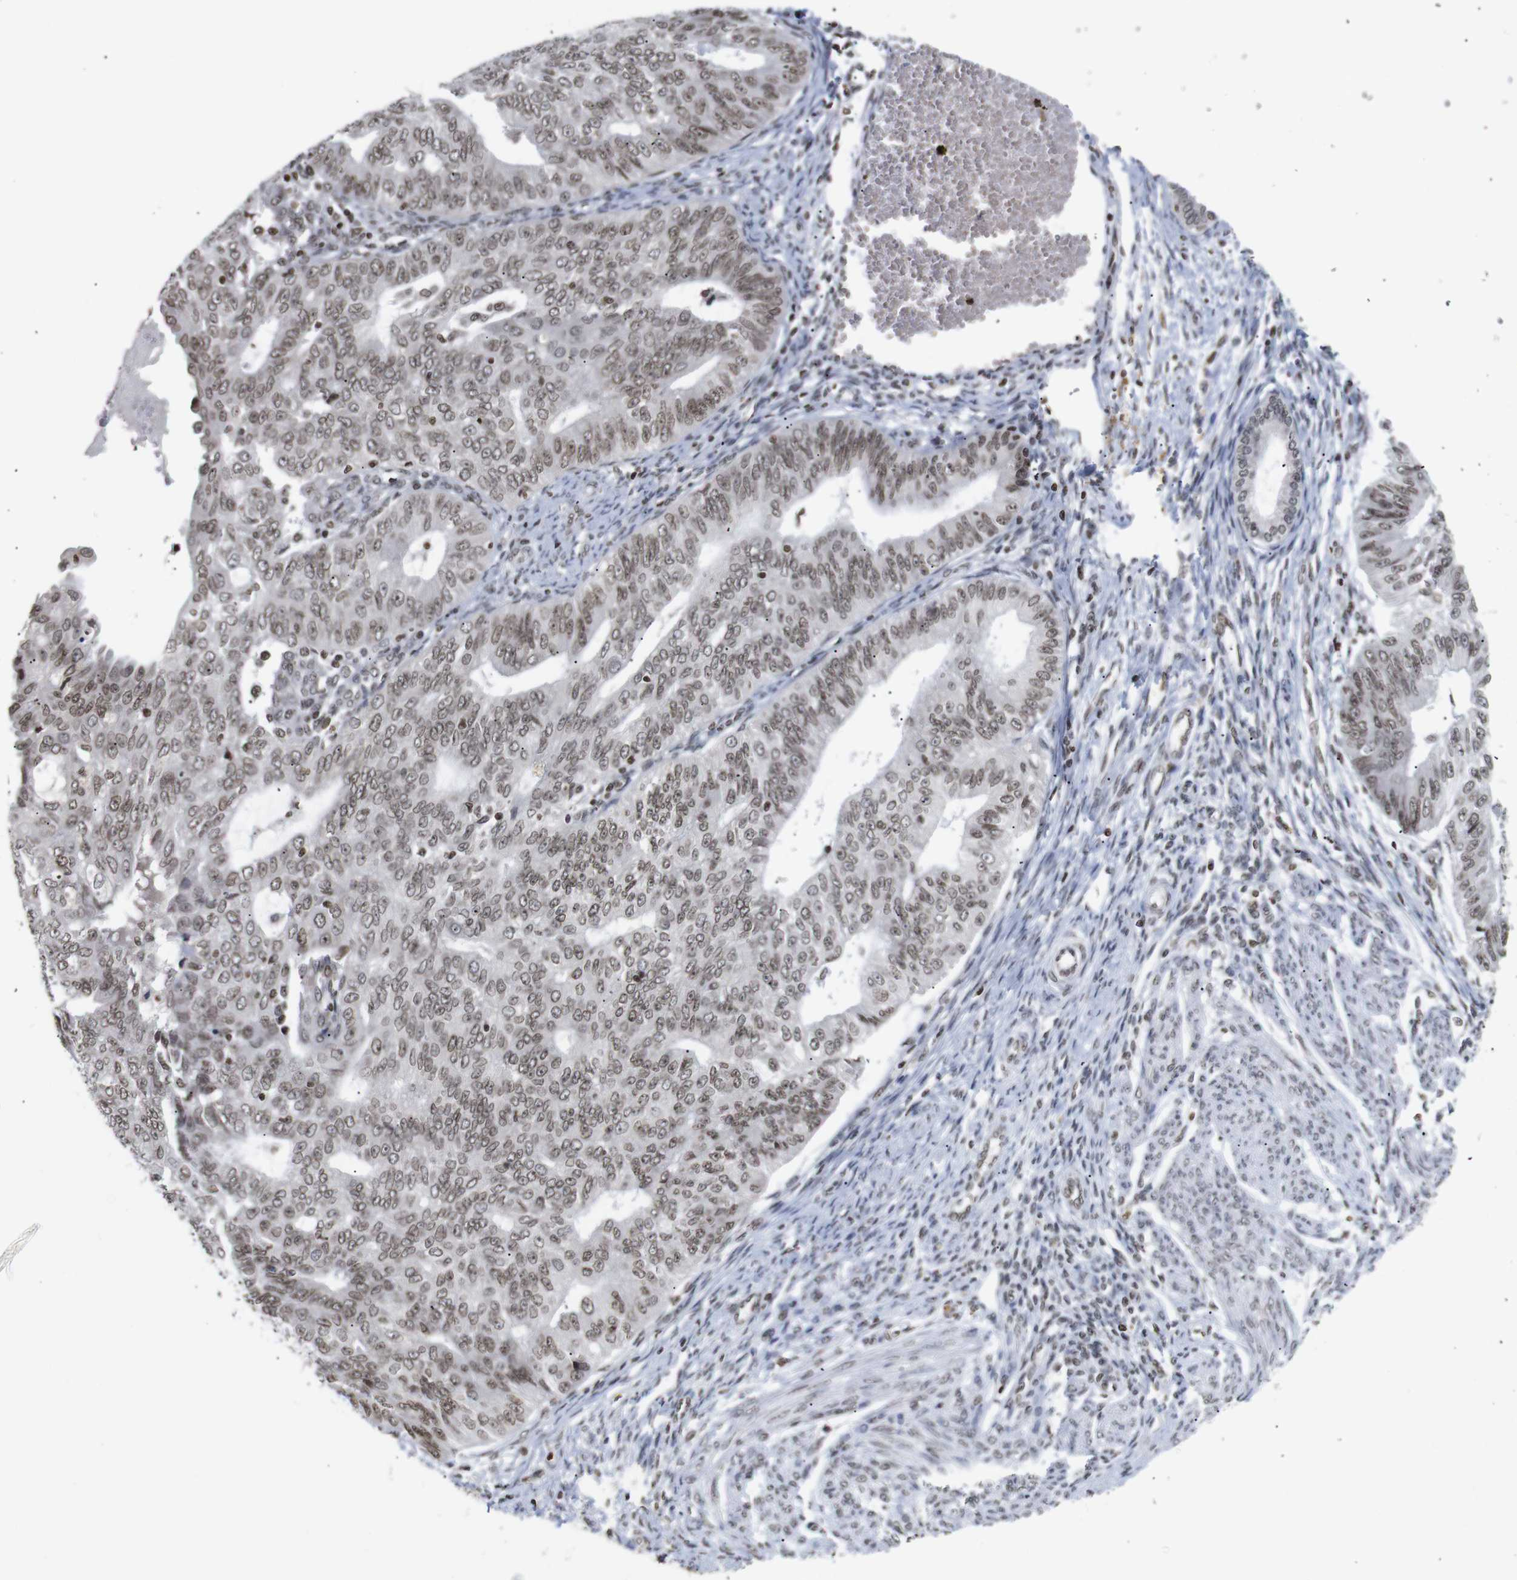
{"staining": {"intensity": "moderate", "quantity": ">75%", "location": "nuclear"}, "tissue": "endometrial cancer", "cell_type": "Tumor cells", "image_type": "cancer", "snomed": [{"axis": "morphology", "description": "Adenocarcinoma, NOS"}, {"axis": "topography", "description": "Endometrium"}], "caption": "Human endometrial cancer (adenocarcinoma) stained for a protein (brown) exhibits moderate nuclear positive positivity in about >75% of tumor cells.", "gene": "ETV5", "patient": {"sex": "female", "age": 32}}